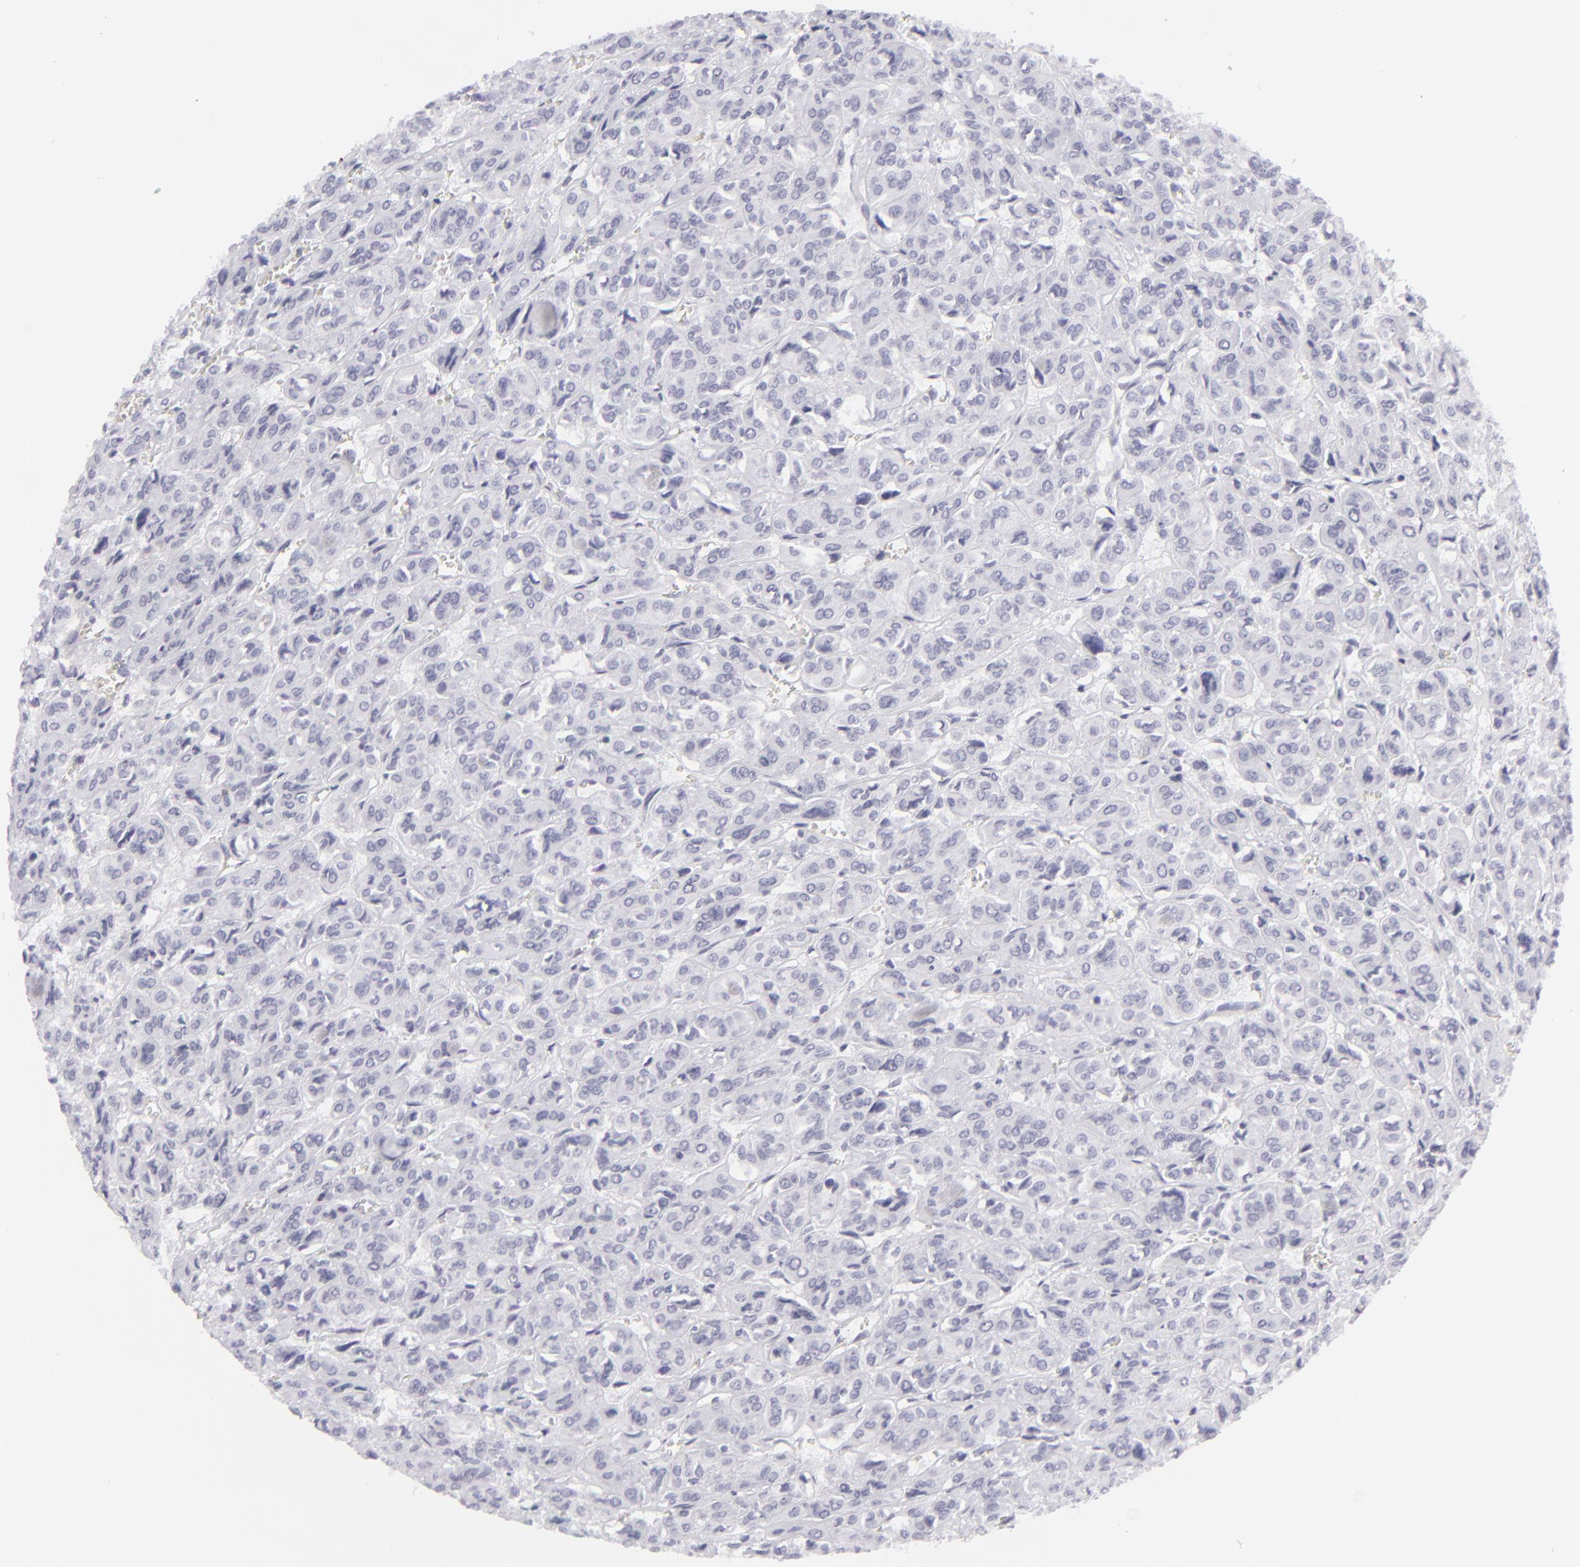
{"staining": {"intensity": "negative", "quantity": "none", "location": "none"}, "tissue": "thyroid cancer", "cell_type": "Tumor cells", "image_type": "cancer", "snomed": [{"axis": "morphology", "description": "Follicular adenoma carcinoma, NOS"}, {"axis": "topography", "description": "Thyroid gland"}], "caption": "Immunohistochemistry histopathology image of neoplastic tissue: human thyroid cancer stained with DAB (3,3'-diaminobenzidine) shows no significant protein positivity in tumor cells. (DAB (3,3'-diaminobenzidine) immunohistochemistry, high magnification).", "gene": "KRT1", "patient": {"sex": "female", "age": 71}}